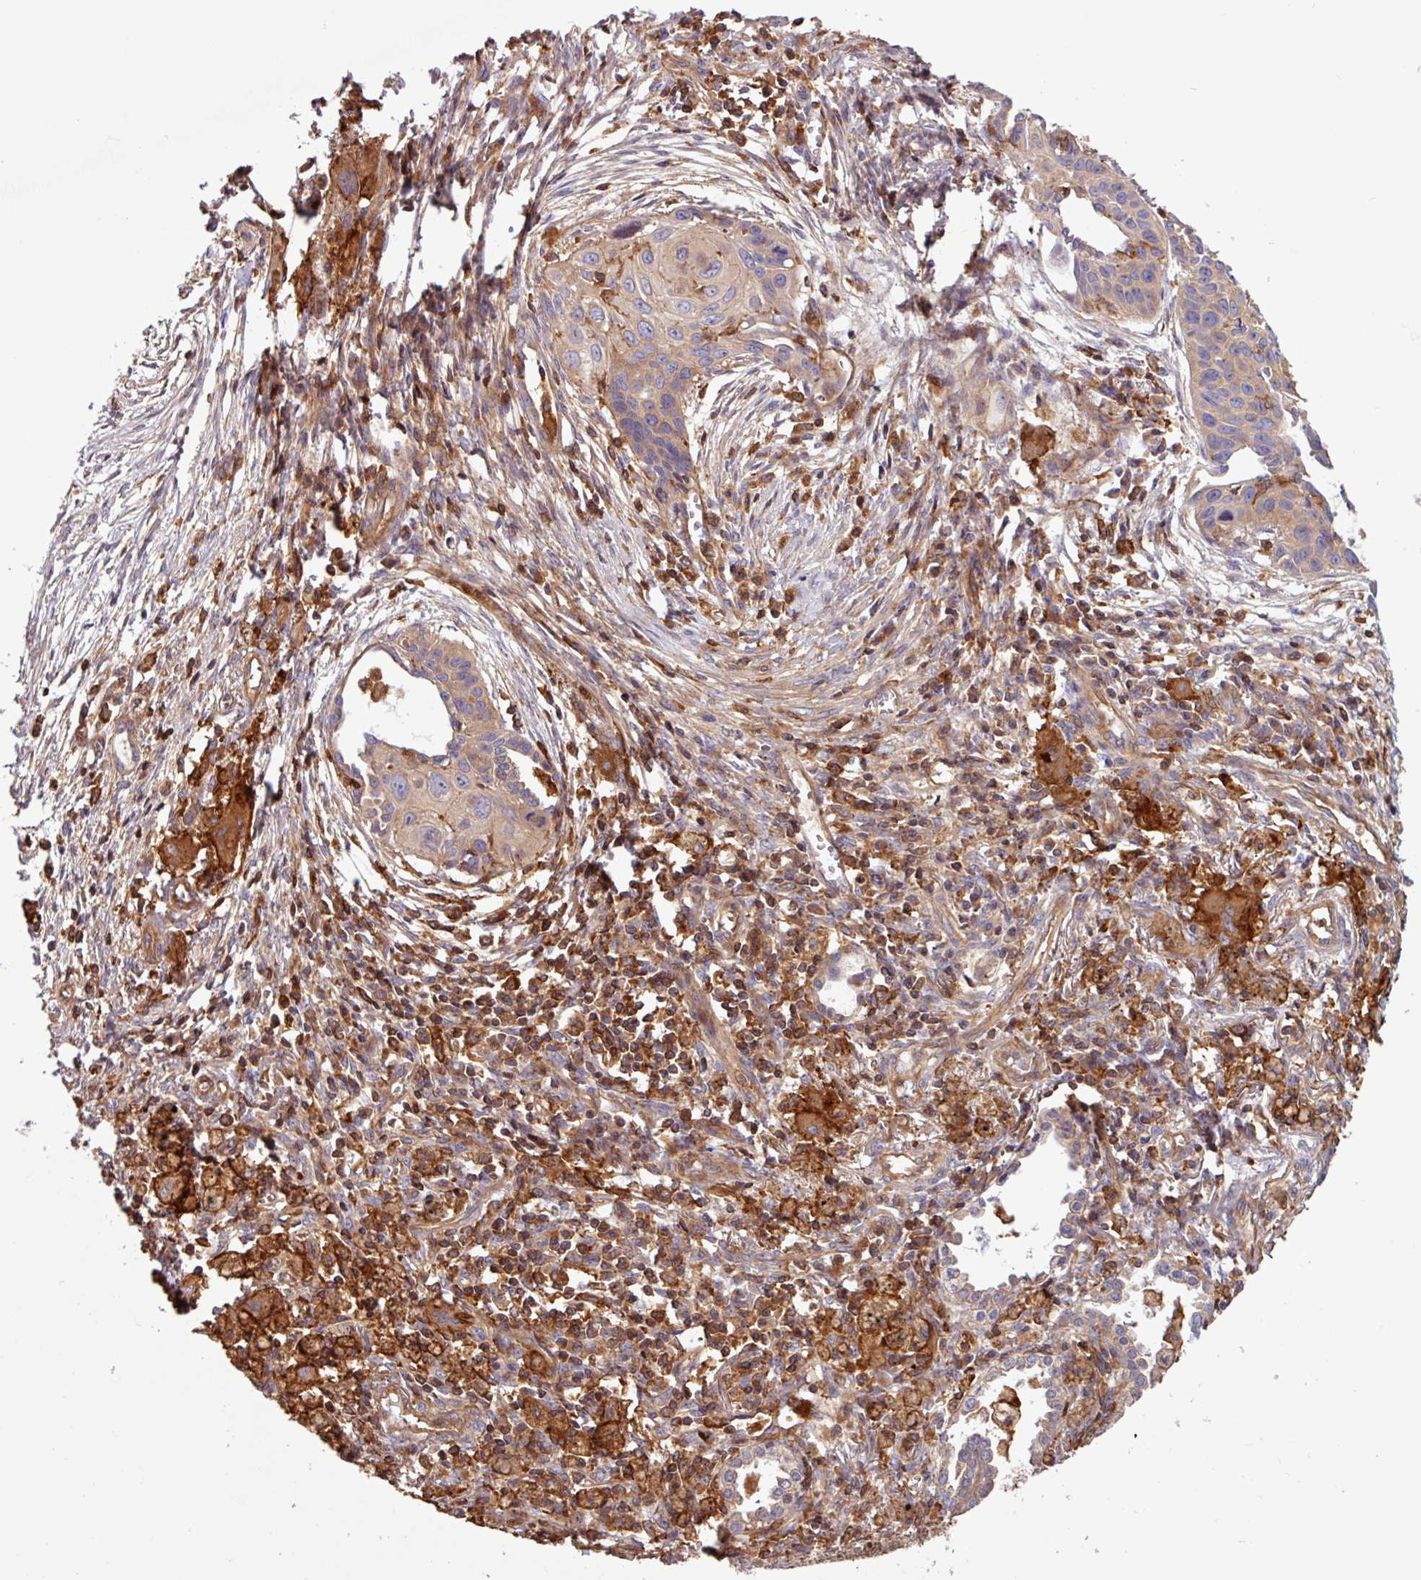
{"staining": {"intensity": "weak", "quantity": "25%-75%", "location": "cytoplasmic/membranous"}, "tissue": "lung cancer", "cell_type": "Tumor cells", "image_type": "cancer", "snomed": [{"axis": "morphology", "description": "Squamous cell carcinoma, NOS"}, {"axis": "topography", "description": "Lung"}], "caption": "Lung squamous cell carcinoma was stained to show a protein in brown. There is low levels of weak cytoplasmic/membranous expression in approximately 25%-75% of tumor cells.", "gene": "ACTR3", "patient": {"sex": "male", "age": 71}}